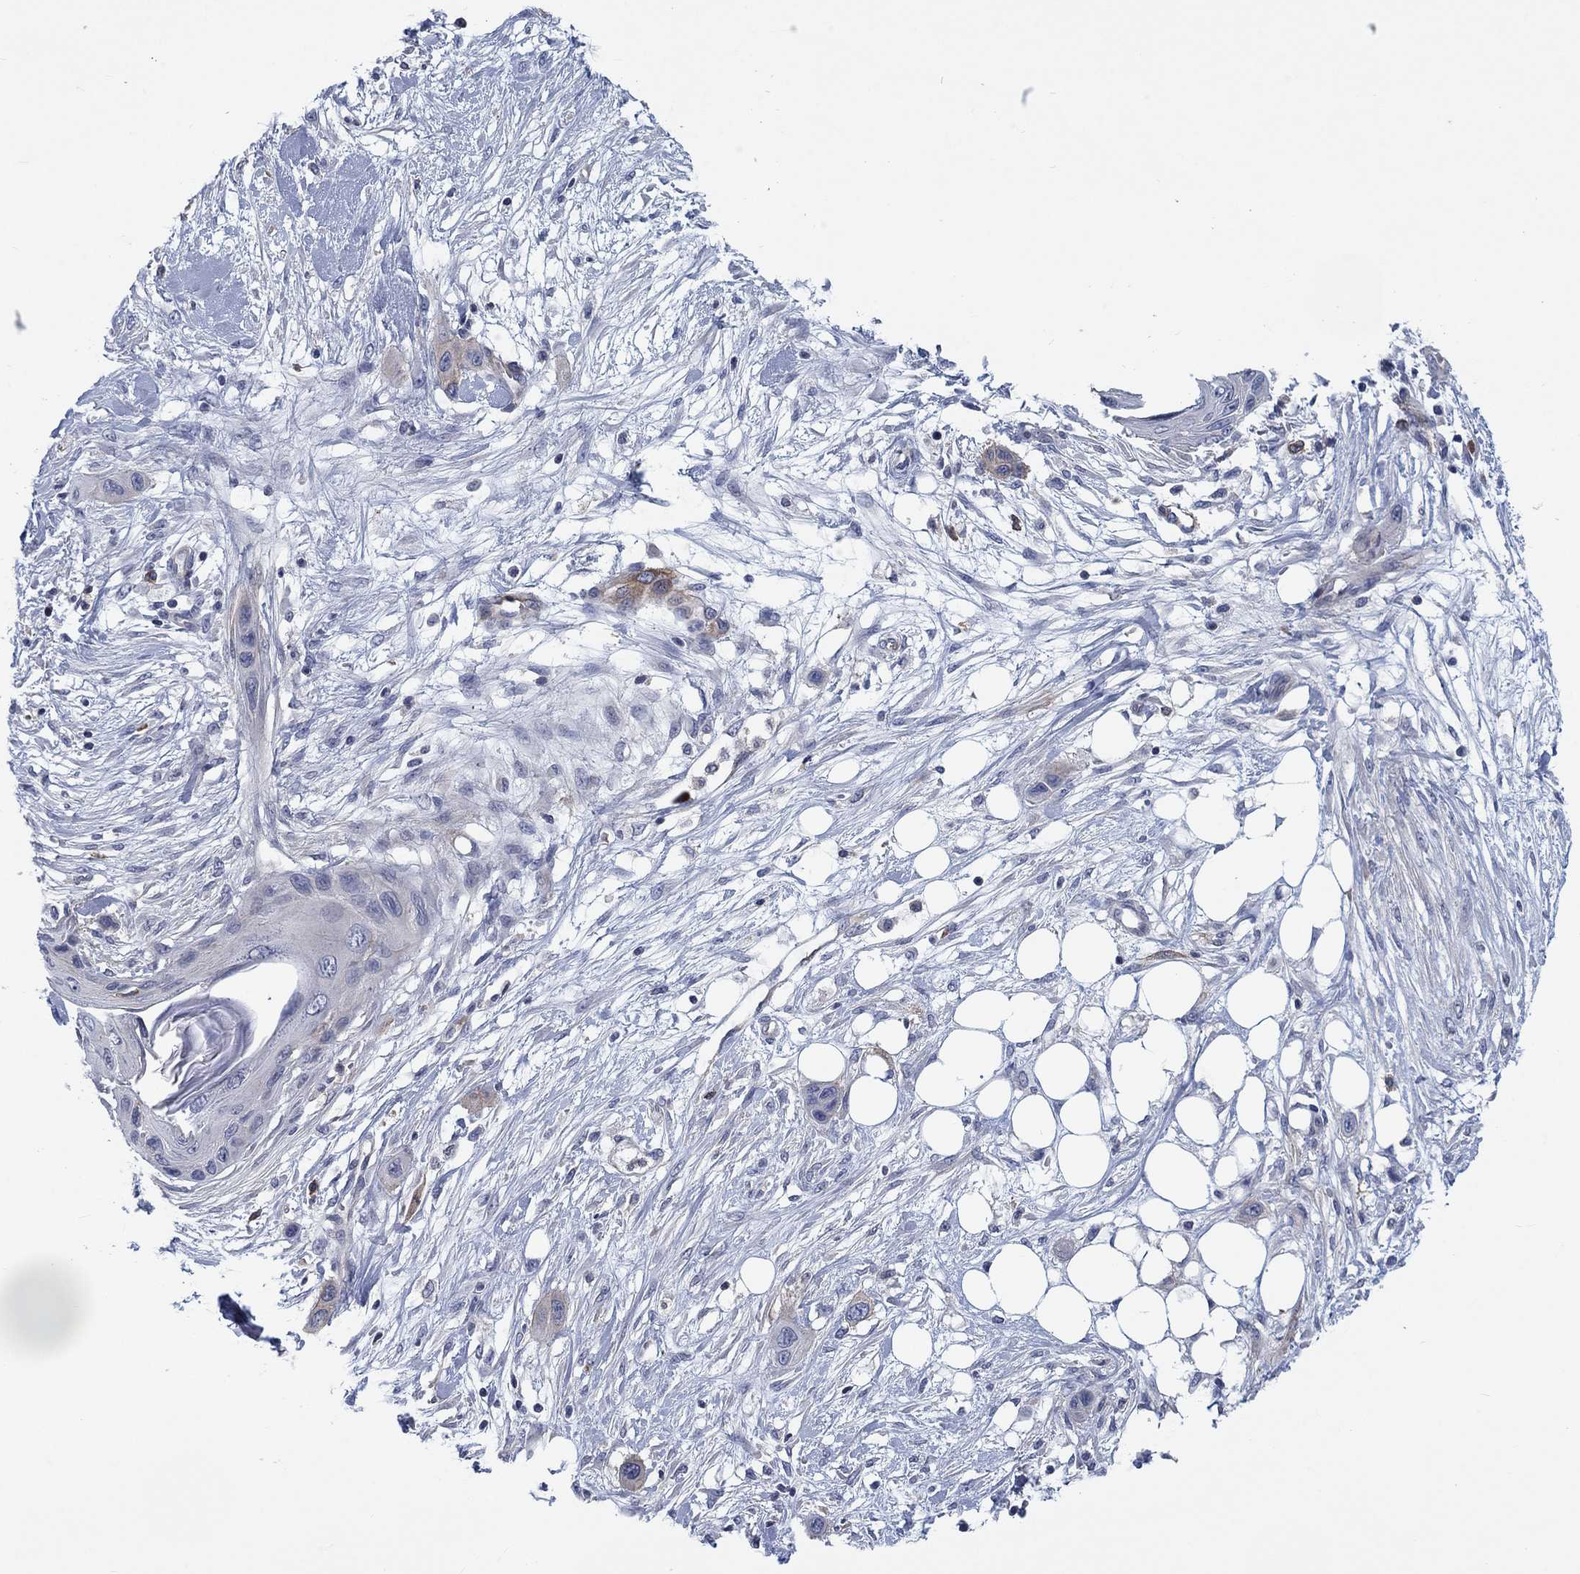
{"staining": {"intensity": "weak", "quantity": "<25%", "location": "cytoplasmic/membranous"}, "tissue": "skin cancer", "cell_type": "Tumor cells", "image_type": "cancer", "snomed": [{"axis": "morphology", "description": "Squamous cell carcinoma, NOS"}, {"axis": "topography", "description": "Skin"}], "caption": "A high-resolution micrograph shows immunohistochemistry staining of skin squamous cell carcinoma, which displays no significant positivity in tumor cells.", "gene": "KIF15", "patient": {"sex": "male", "age": 79}}